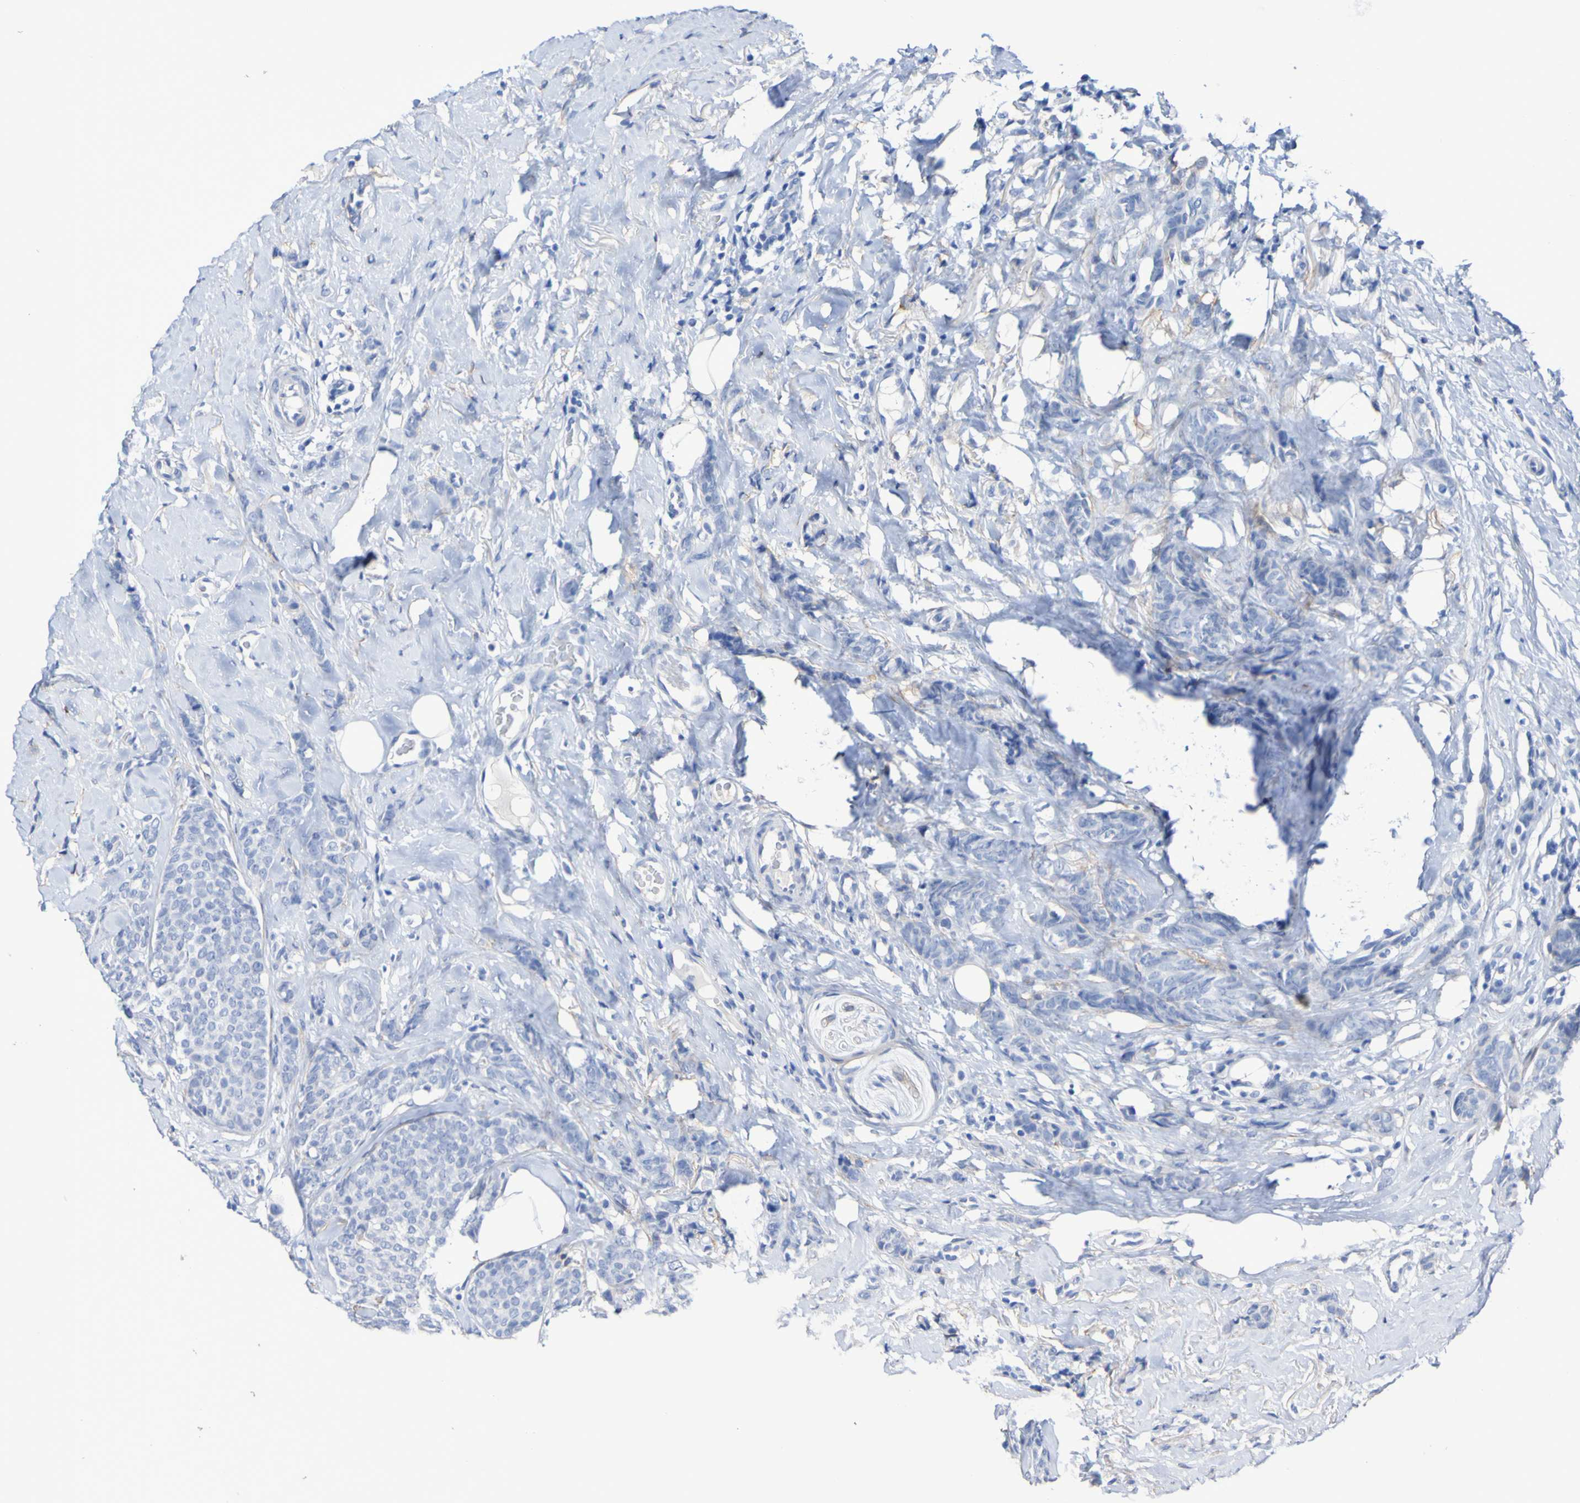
{"staining": {"intensity": "negative", "quantity": "none", "location": "none"}, "tissue": "breast cancer", "cell_type": "Tumor cells", "image_type": "cancer", "snomed": [{"axis": "morphology", "description": "Lobular carcinoma"}, {"axis": "topography", "description": "Skin"}, {"axis": "topography", "description": "Breast"}], "caption": "DAB immunohistochemical staining of breast cancer exhibits no significant expression in tumor cells.", "gene": "SGCB", "patient": {"sex": "female", "age": 46}}